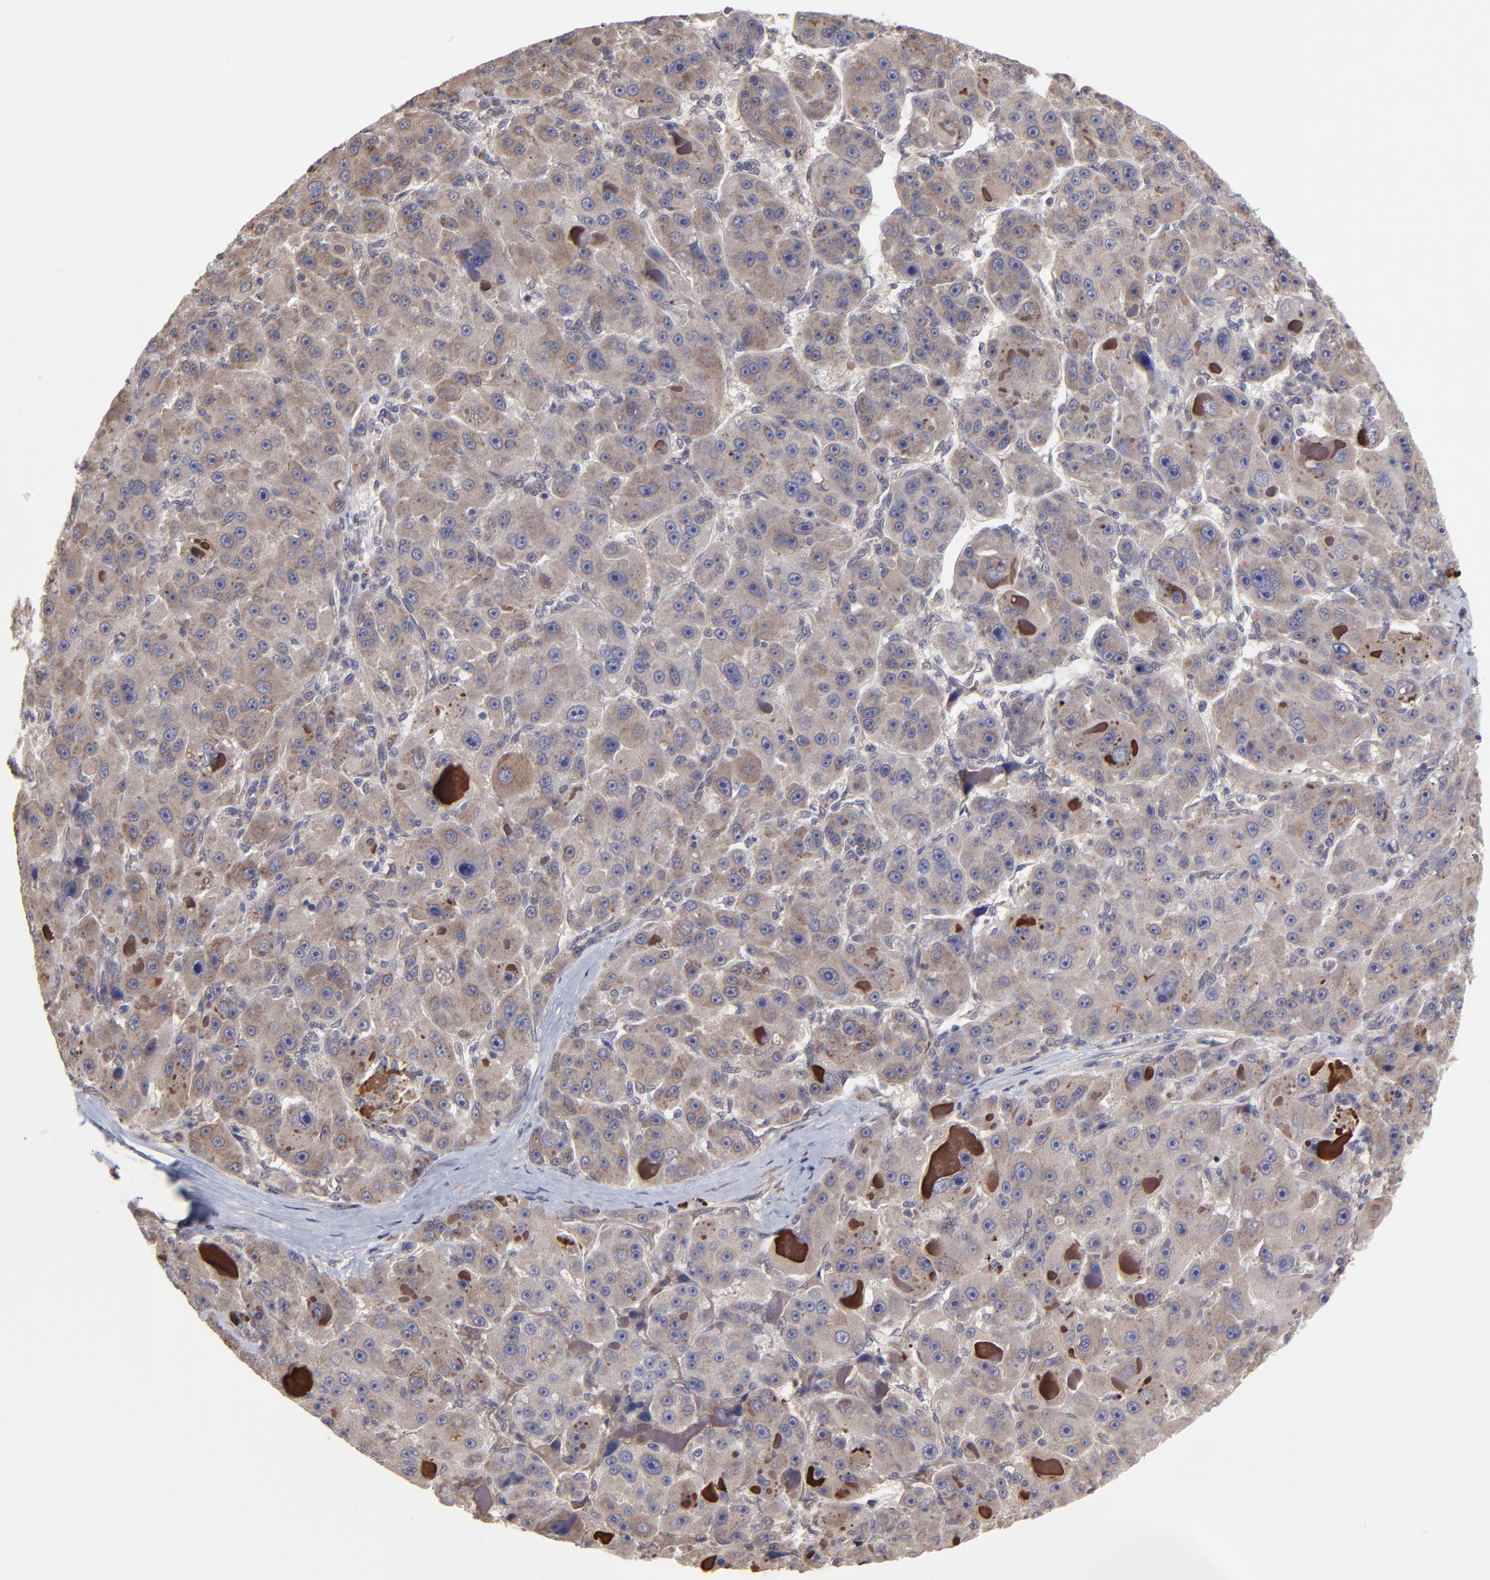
{"staining": {"intensity": "weak", "quantity": ">75%", "location": "cytoplasmic/membranous"}, "tissue": "liver cancer", "cell_type": "Tumor cells", "image_type": "cancer", "snomed": [{"axis": "morphology", "description": "Carcinoma, Hepatocellular, NOS"}, {"axis": "topography", "description": "Liver"}], "caption": "Protein expression analysis of hepatocellular carcinoma (liver) demonstrates weak cytoplasmic/membranous staining in approximately >75% of tumor cells.", "gene": "CHL1", "patient": {"sex": "male", "age": 76}}